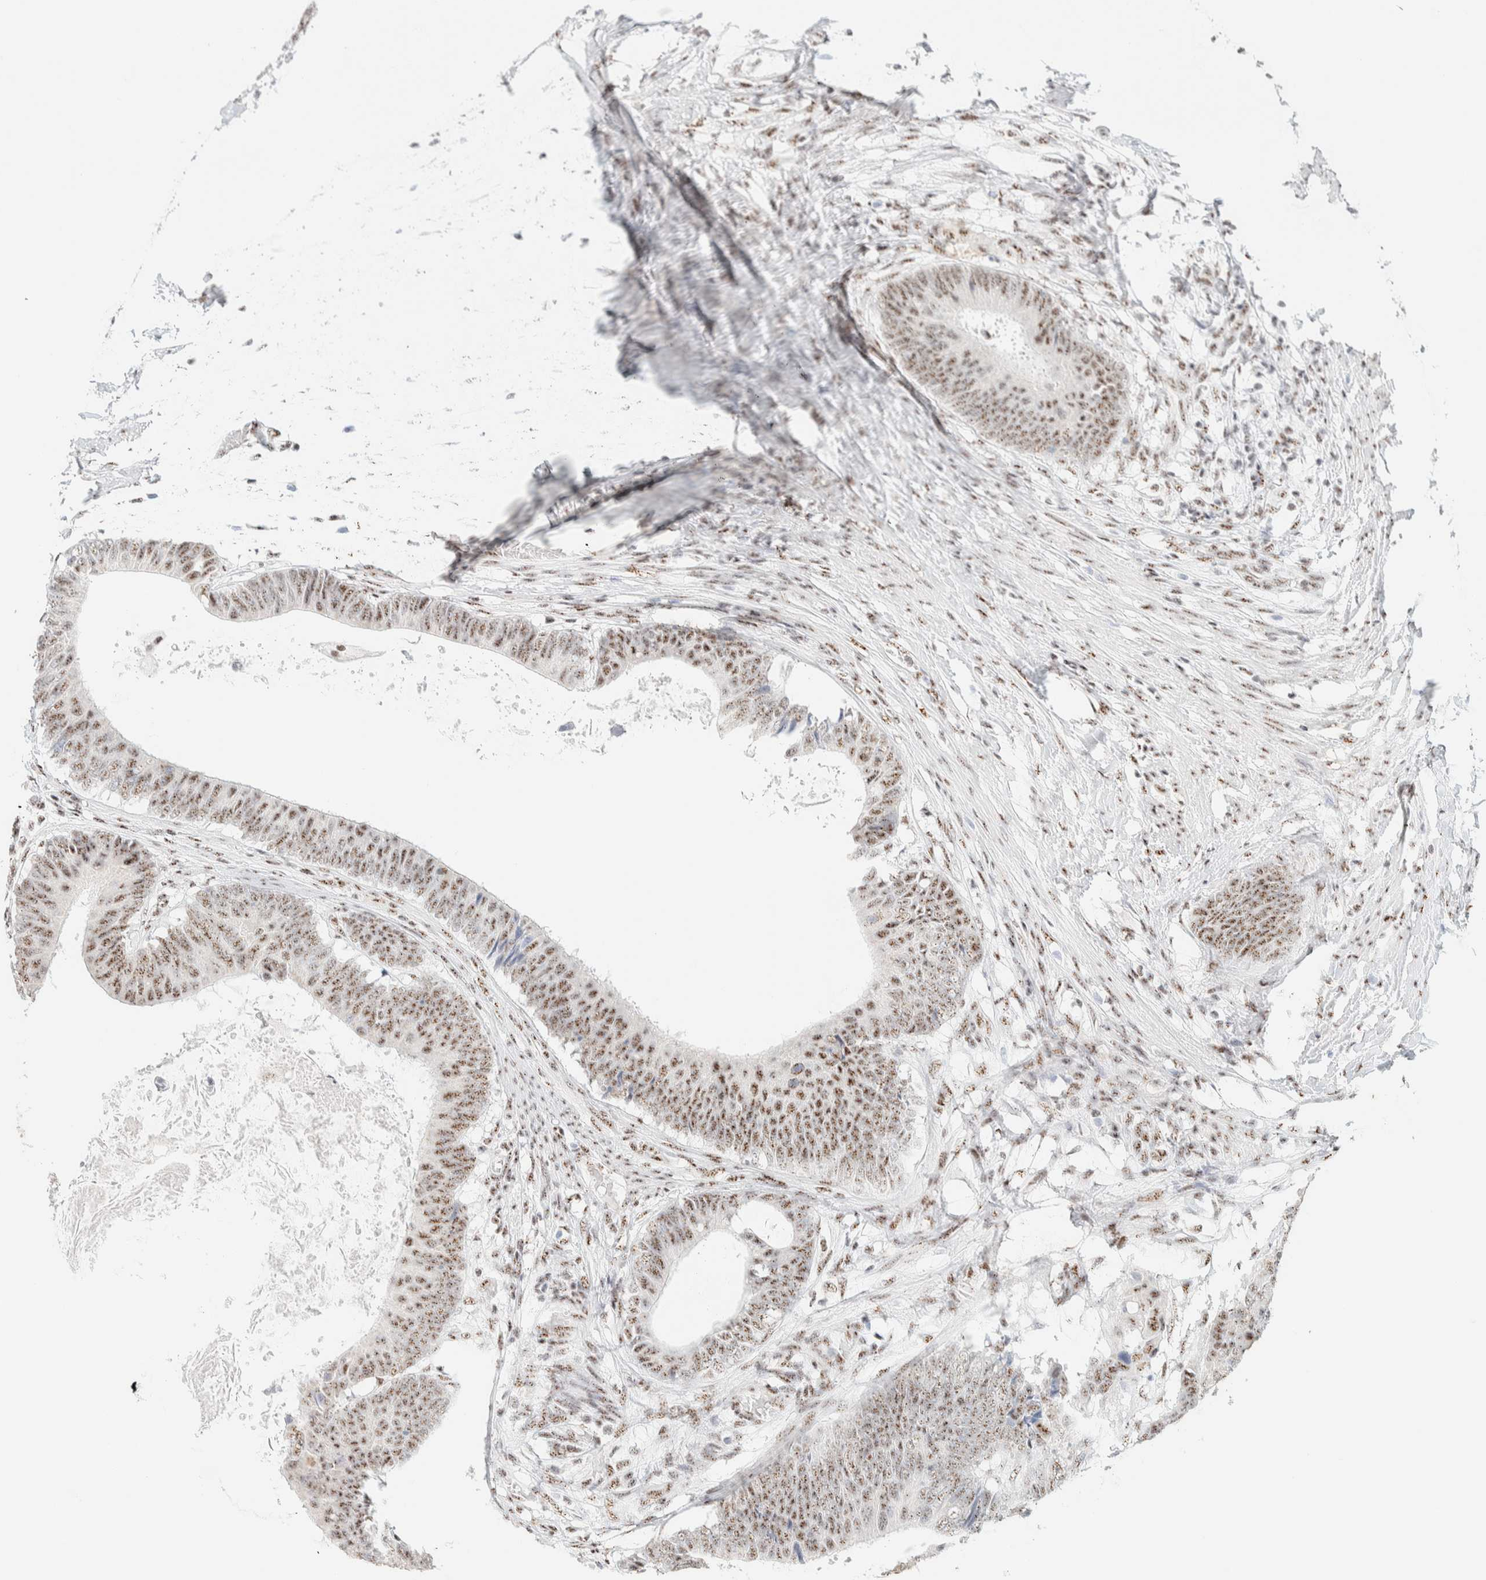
{"staining": {"intensity": "moderate", "quantity": ">75%", "location": "nuclear"}, "tissue": "colorectal cancer", "cell_type": "Tumor cells", "image_type": "cancer", "snomed": [{"axis": "morphology", "description": "Adenocarcinoma, NOS"}, {"axis": "topography", "description": "Colon"}], "caption": "A brown stain labels moderate nuclear positivity of a protein in human adenocarcinoma (colorectal) tumor cells.", "gene": "SON", "patient": {"sex": "male", "age": 56}}